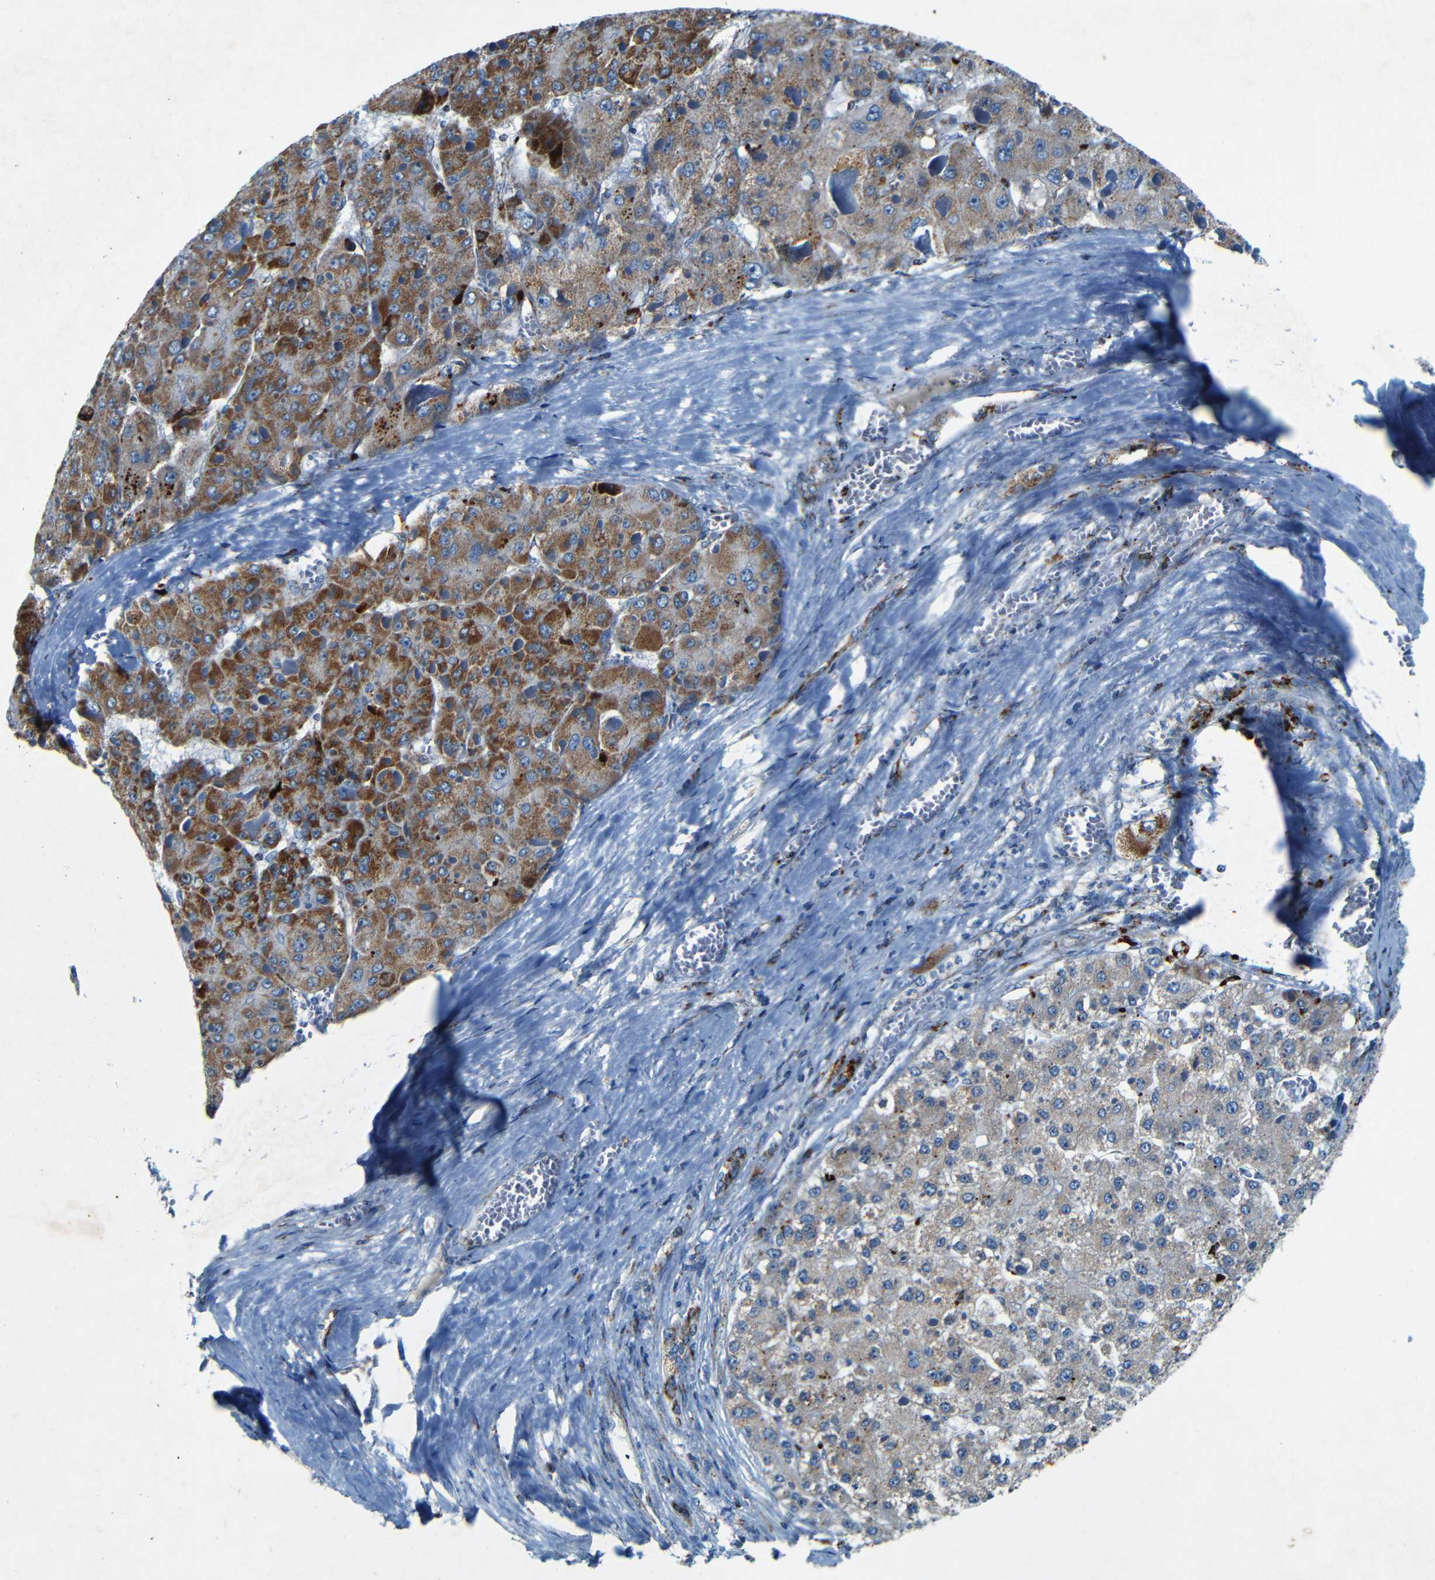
{"staining": {"intensity": "moderate", "quantity": "25%-75%", "location": "cytoplasmic/membranous"}, "tissue": "liver cancer", "cell_type": "Tumor cells", "image_type": "cancer", "snomed": [{"axis": "morphology", "description": "Carcinoma, Hepatocellular, NOS"}, {"axis": "topography", "description": "Liver"}], "caption": "Immunohistochemical staining of human liver hepatocellular carcinoma demonstrates medium levels of moderate cytoplasmic/membranous protein expression in about 25%-75% of tumor cells. Ihc stains the protein in brown and the nuclei are stained blue.", "gene": "WSCD2", "patient": {"sex": "female", "age": 73}}